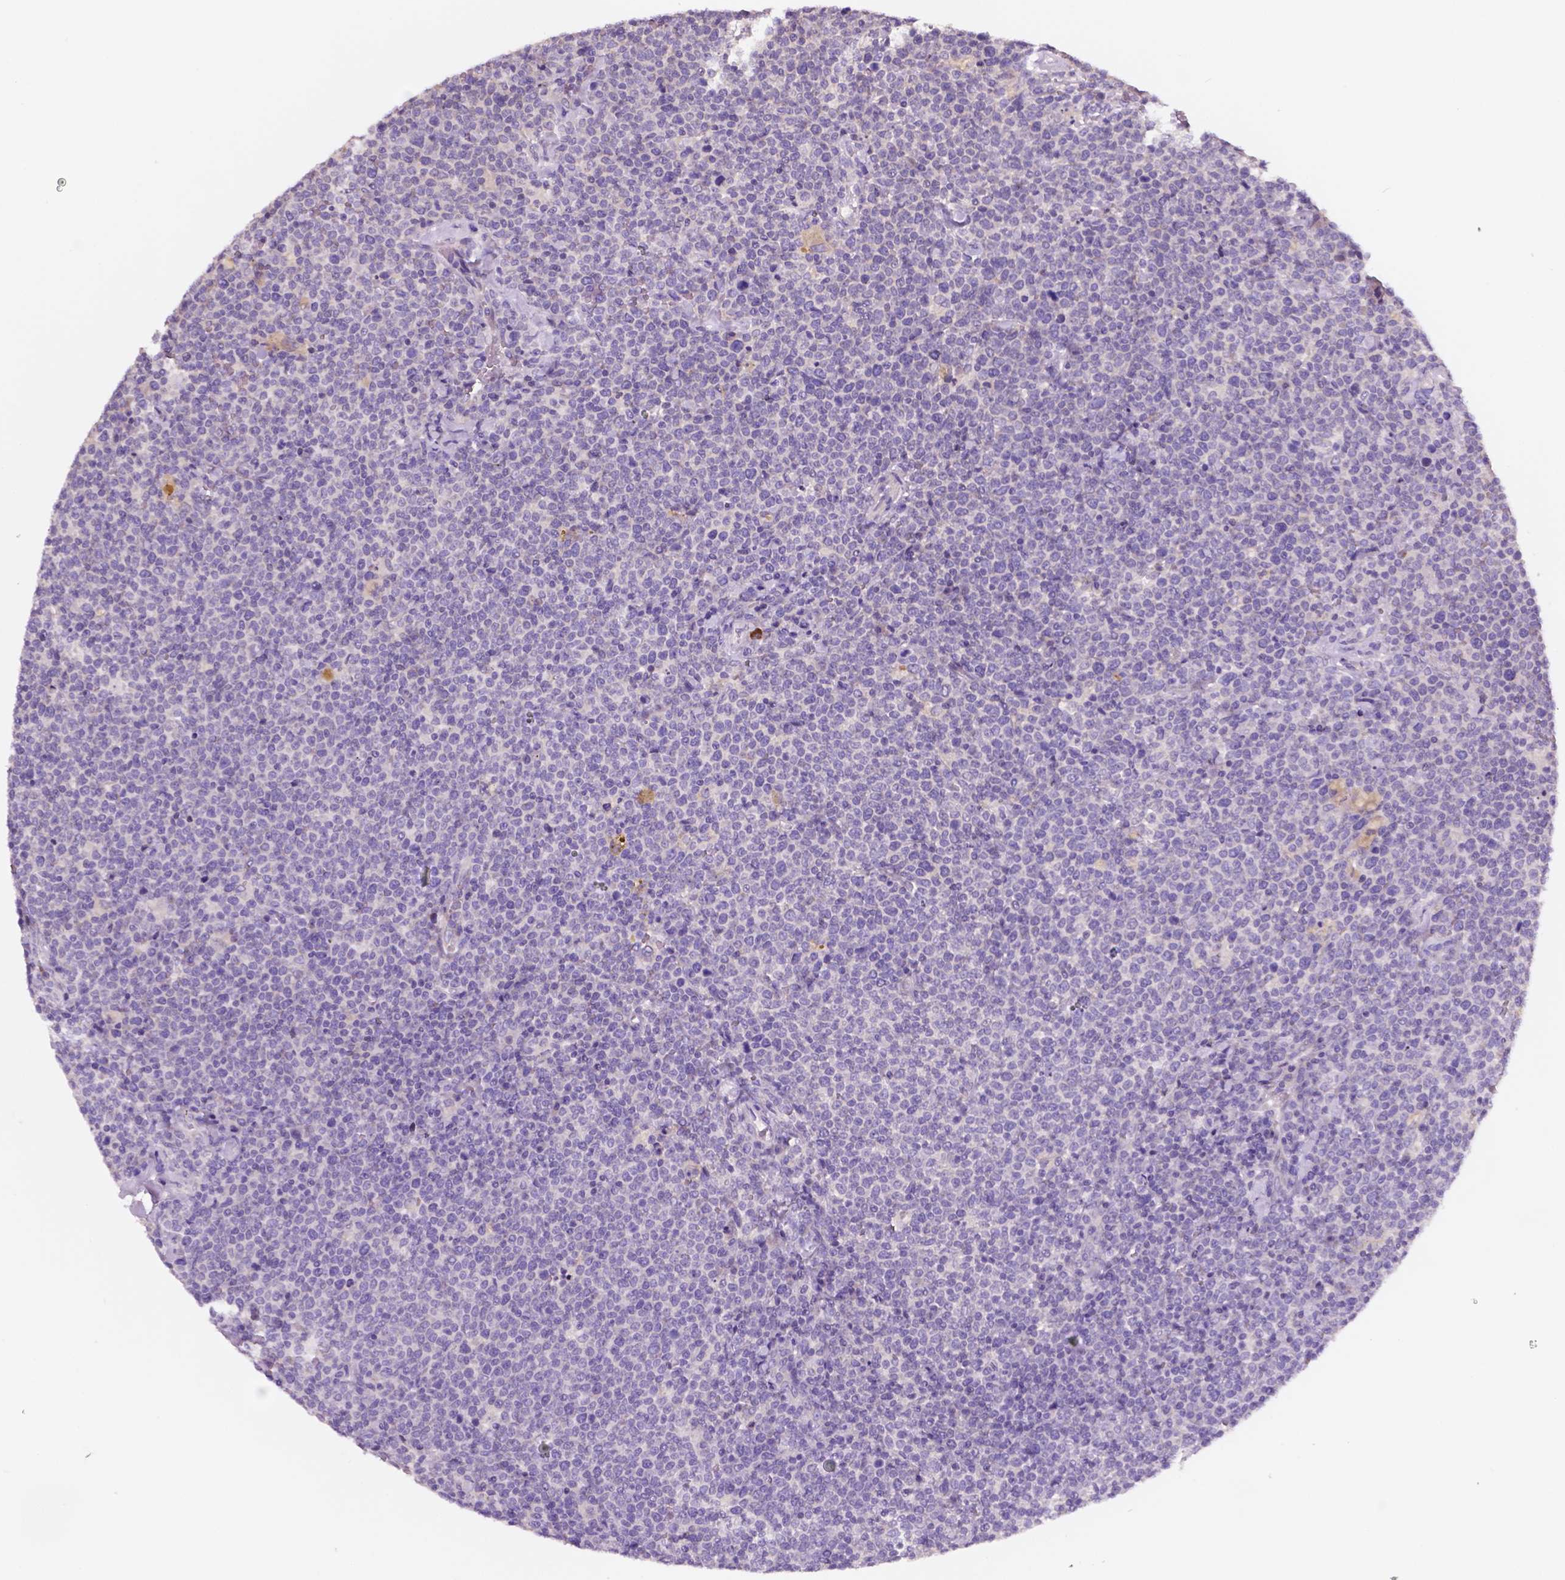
{"staining": {"intensity": "negative", "quantity": "none", "location": "none"}, "tissue": "lymphoma", "cell_type": "Tumor cells", "image_type": "cancer", "snomed": [{"axis": "morphology", "description": "Malignant lymphoma, non-Hodgkin's type, High grade"}, {"axis": "topography", "description": "Lymph node"}], "caption": "Malignant lymphoma, non-Hodgkin's type (high-grade) stained for a protein using immunohistochemistry shows no positivity tumor cells.", "gene": "MKRN2OS", "patient": {"sex": "male", "age": 61}}